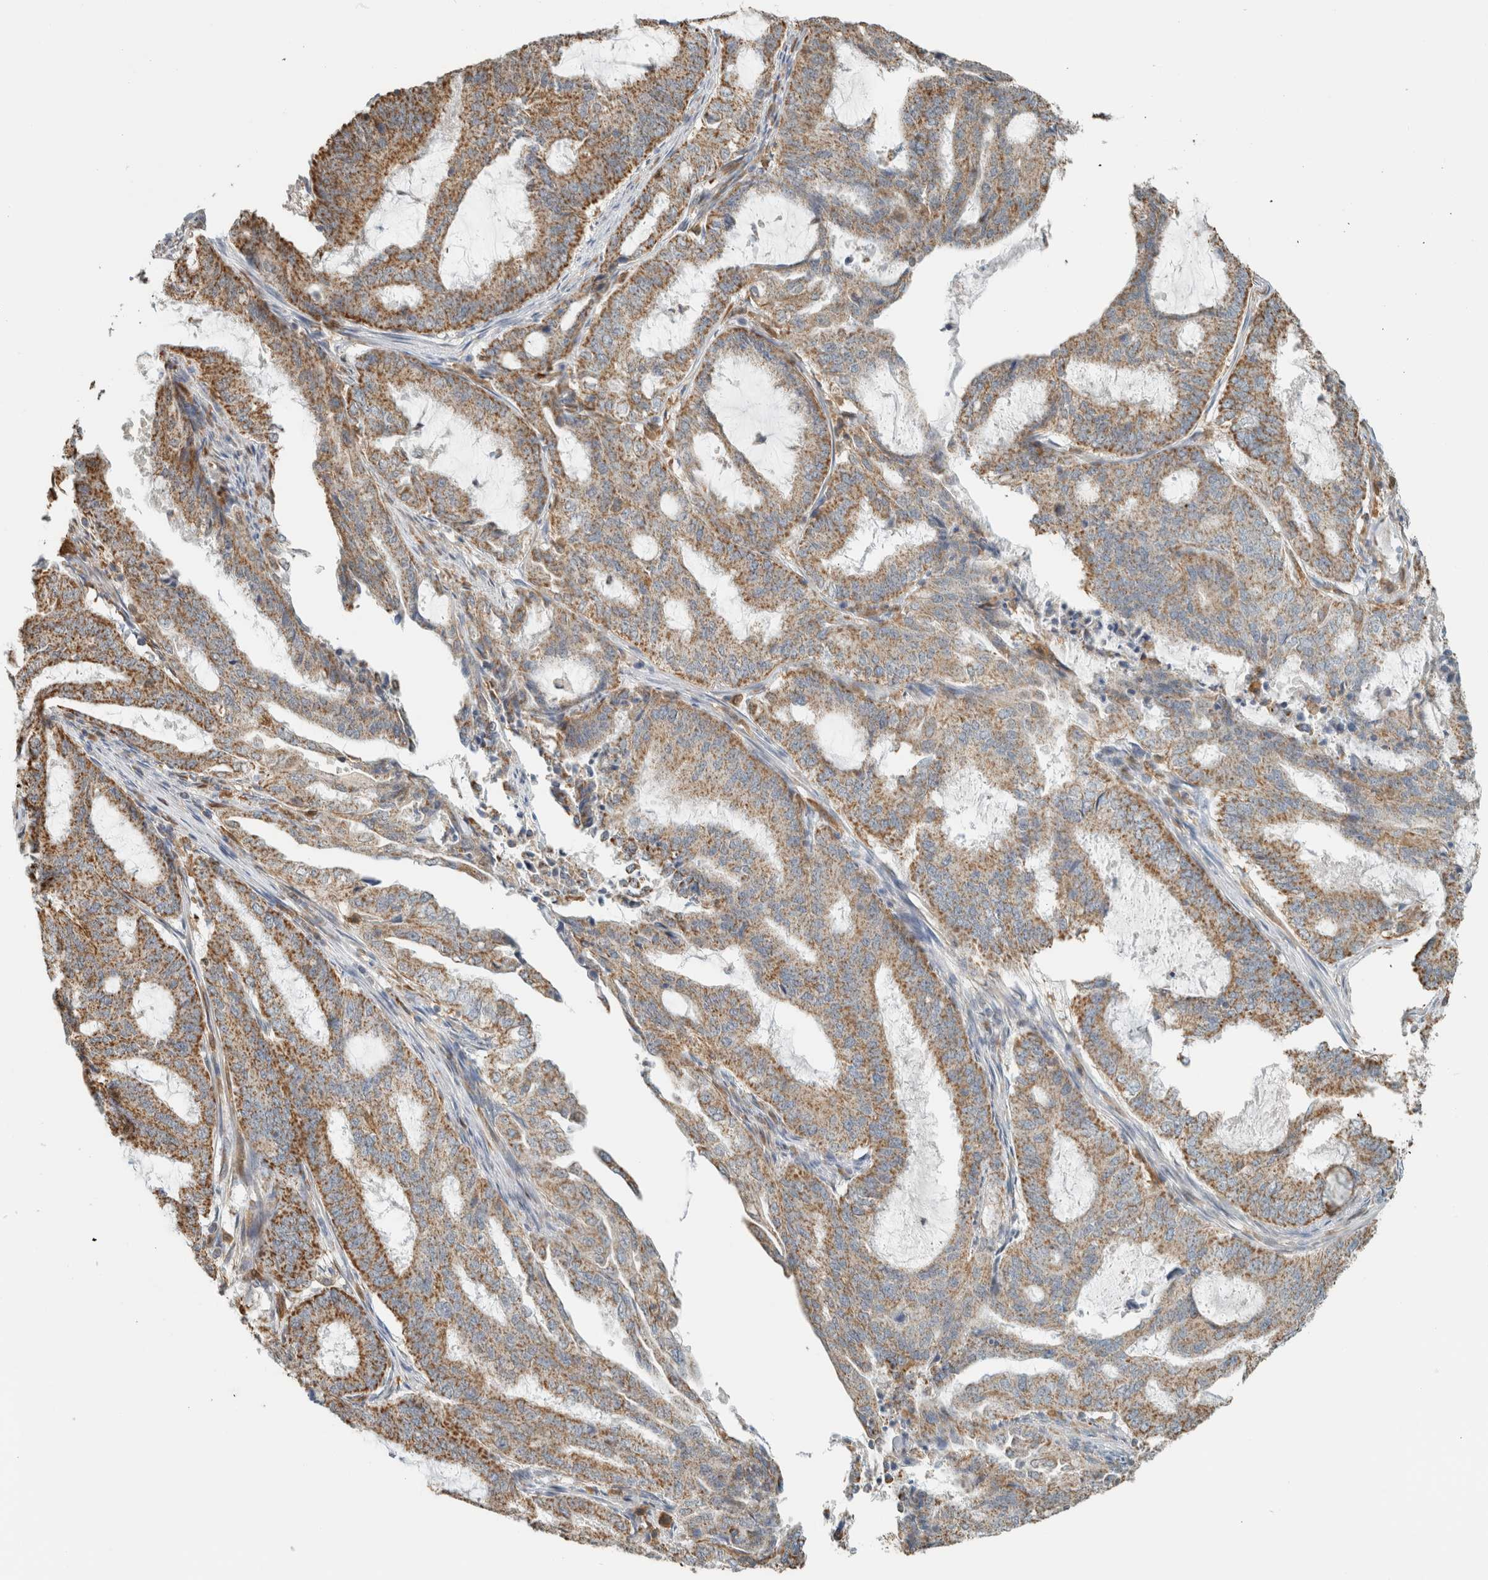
{"staining": {"intensity": "moderate", "quantity": ">75%", "location": "cytoplasmic/membranous"}, "tissue": "endometrial cancer", "cell_type": "Tumor cells", "image_type": "cancer", "snomed": [{"axis": "morphology", "description": "Adenocarcinoma, NOS"}, {"axis": "topography", "description": "Endometrium"}], "caption": "Endometrial cancer (adenocarcinoma) stained with immunohistochemistry (IHC) demonstrates moderate cytoplasmic/membranous positivity in about >75% of tumor cells.", "gene": "CAPG", "patient": {"sex": "female", "age": 51}}